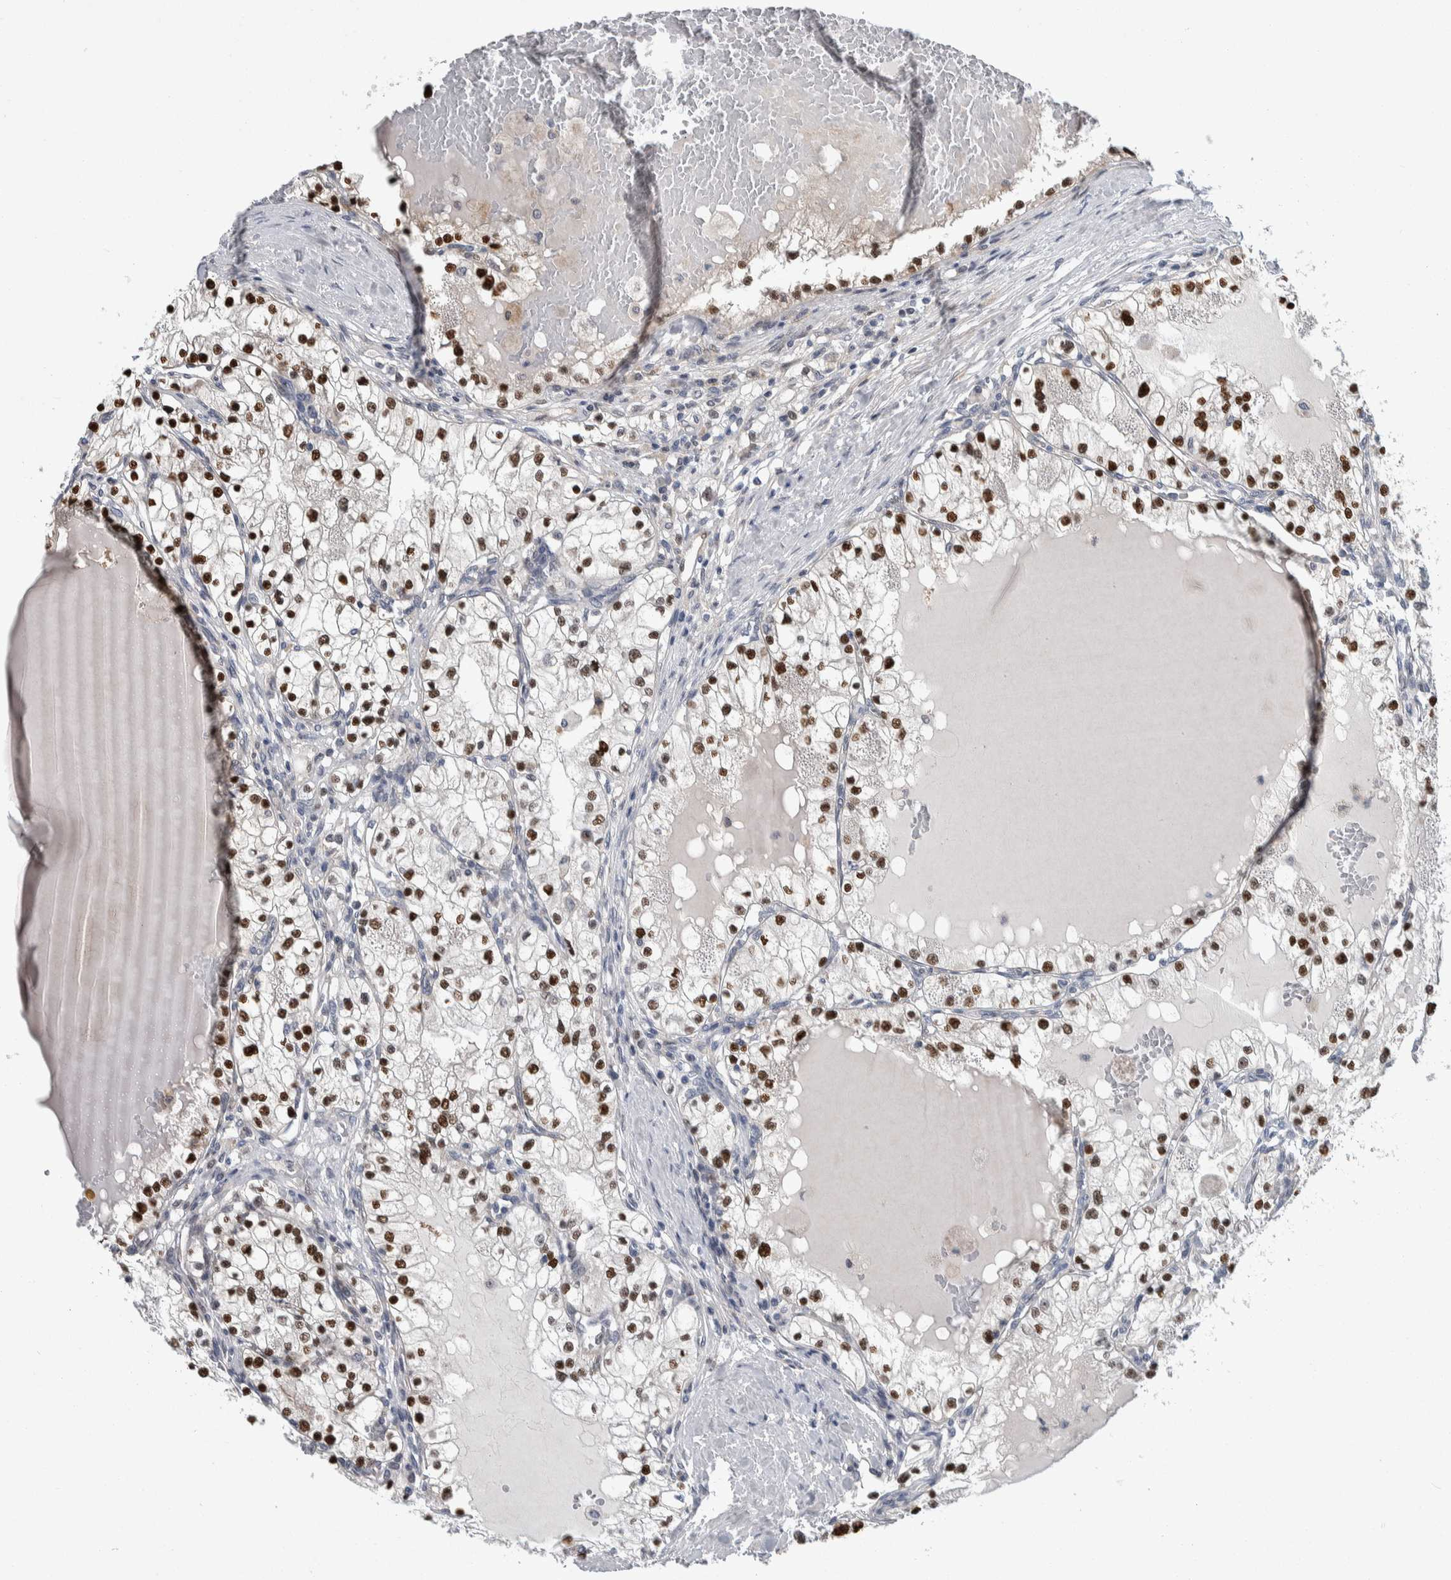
{"staining": {"intensity": "strong", "quantity": ">75%", "location": "nuclear"}, "tissue": "renal cancer", "cell_type": "Tumor cells", "image_type": "cancer", "snomed": [{"axis": "morphology", "description": "Adenocarcinoma, NOS"}, {"axis": "topography", "description": "Kidney"}], "caption": "High-power microscopy captured an immunohistochemistry (IHC) image of renal cancer (adenocarcinoma), revealing strong nuclear expression in about >75% of tumor cells.", "gene": "PTPA", "patient": {"sex": "male", "age": 68}}